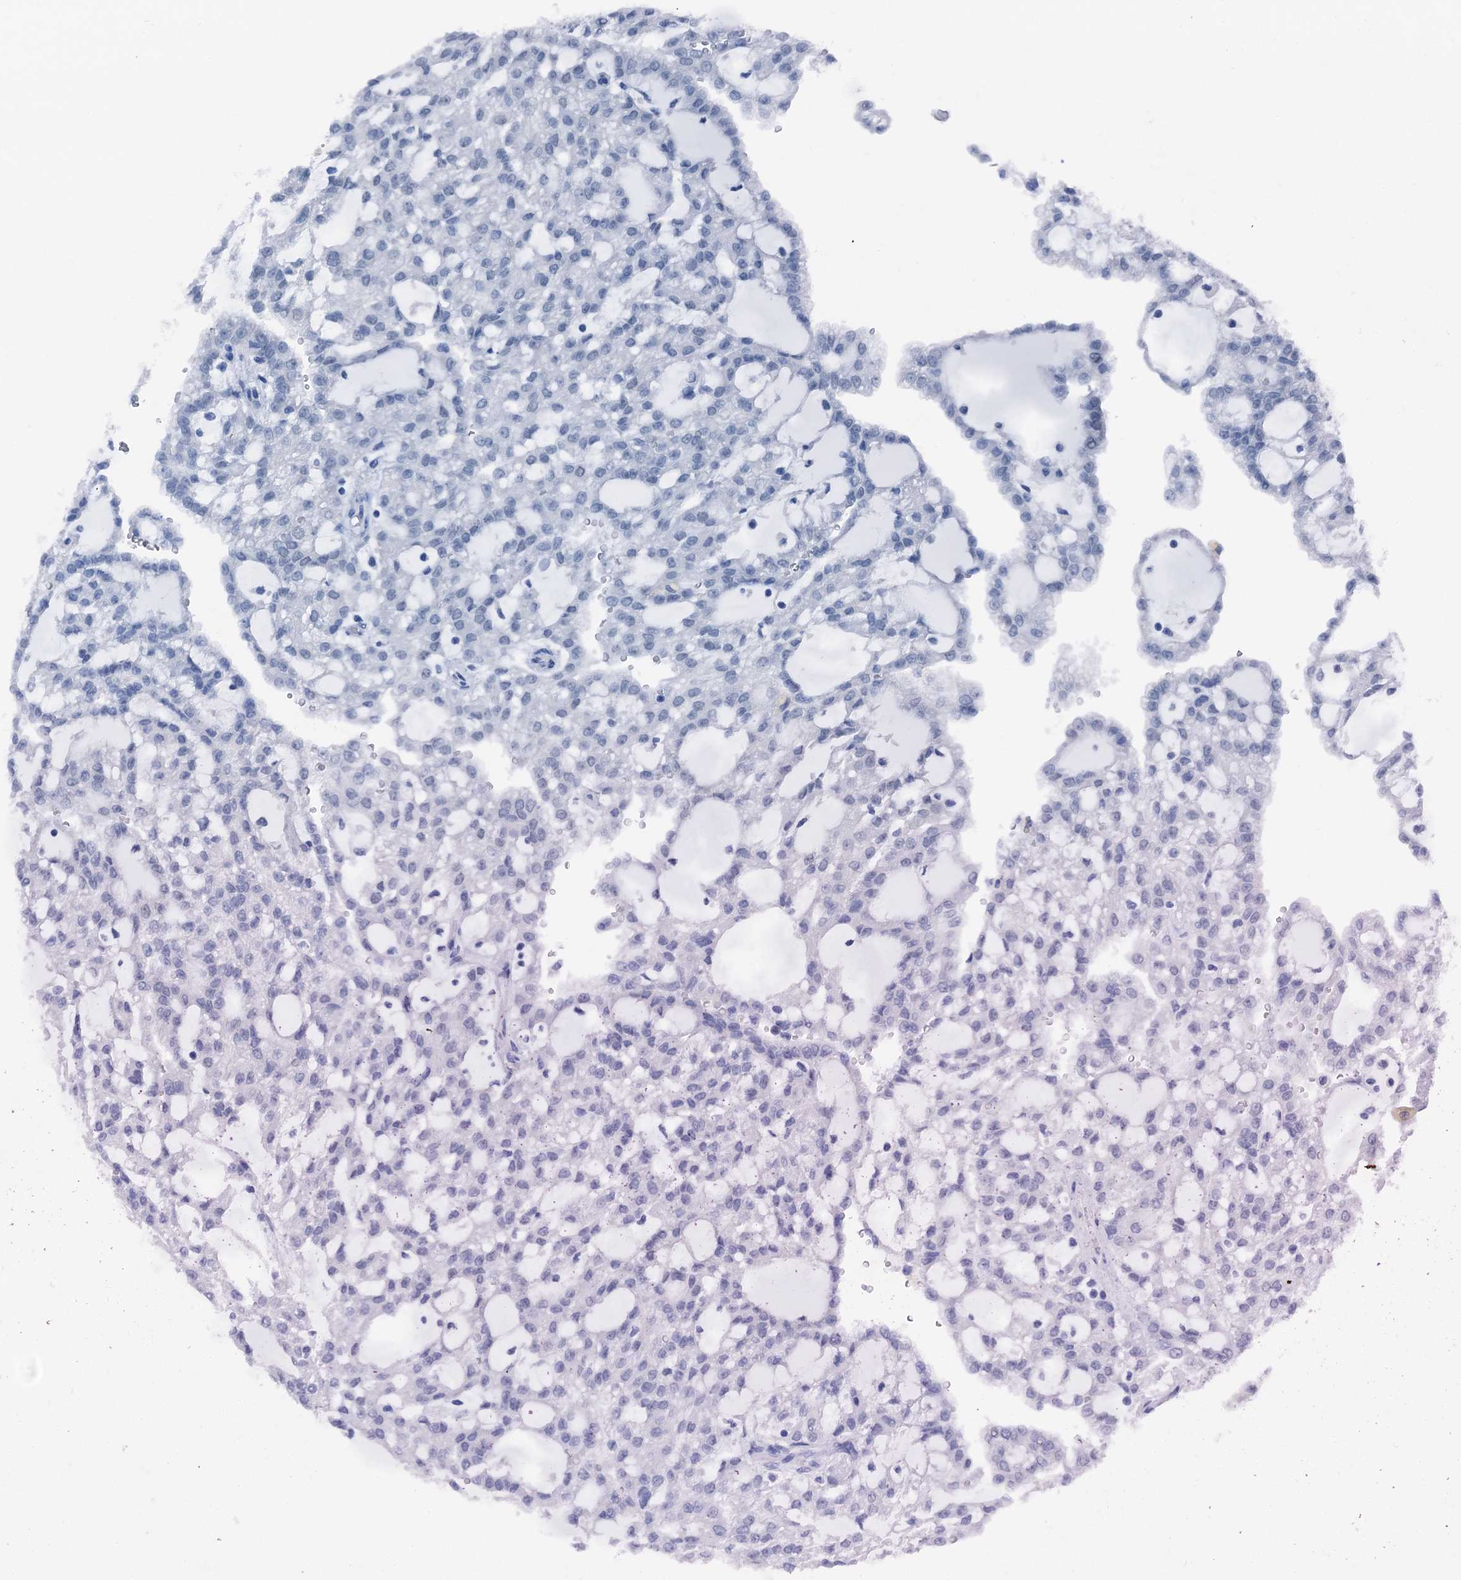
{"staining": {"intensity": "negative", "quantity": "none", "location": "none"}, "tissue": "renal cancer", "cell_type": "Tumor cells", "image_type": "cancer", "snomed": [{"axis": "morphology", "description": "Adenocarcinoma, NOS"}, {"axis": "topography", "description": "Kidney"}], "caption": "The micrograph exhibits no significant expression in tumor cells of renal cancer (adenocarcinoma).", "gene": "CBLN3", "patient": {"sex": "male", "age": 63}}